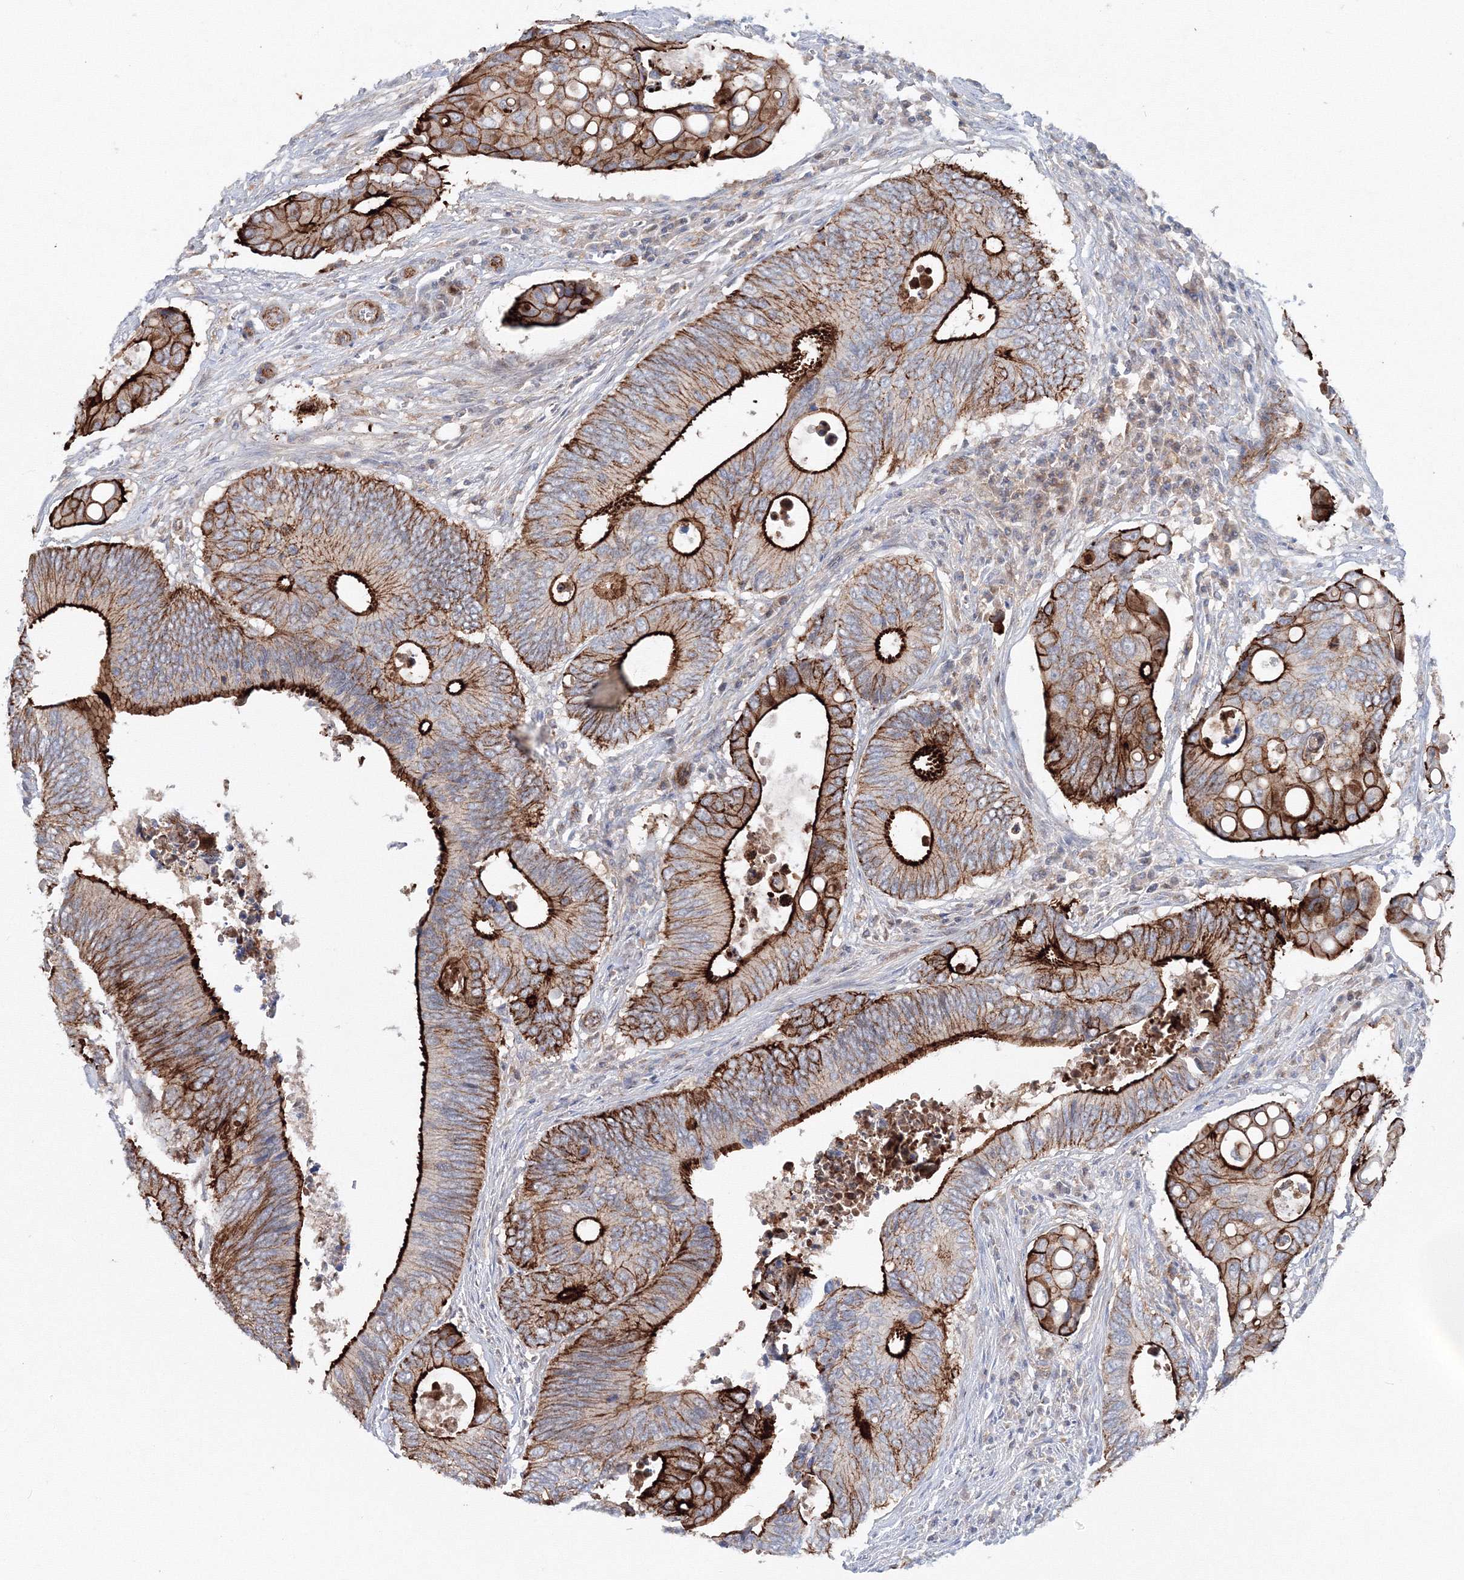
{"staining": {"intensity": "strong", "quantity": ">75%", "location": "cytoplasmic/membranous"}, "tissue": "colorectal cancer", "cell_type": "Tumor cells", "image_type": "cancer", "snomed": [{"axis": "morphology", "description": "Inflammation, NOS"}, {"axis": "morphology", "description": "Adenocarcinoma, NOS"}, {"axis": "topography", "description": "Colon"}], "caption": "High-power microscopy captured an immunohistochemistry histopathology image of colorectal adenocarcinoma, revealing strong cytoplasmic/membranous positivity in approximately >75% of tumor cells.", "gene": "GGA2", "patient": {"sex": "male", "age": 72}}